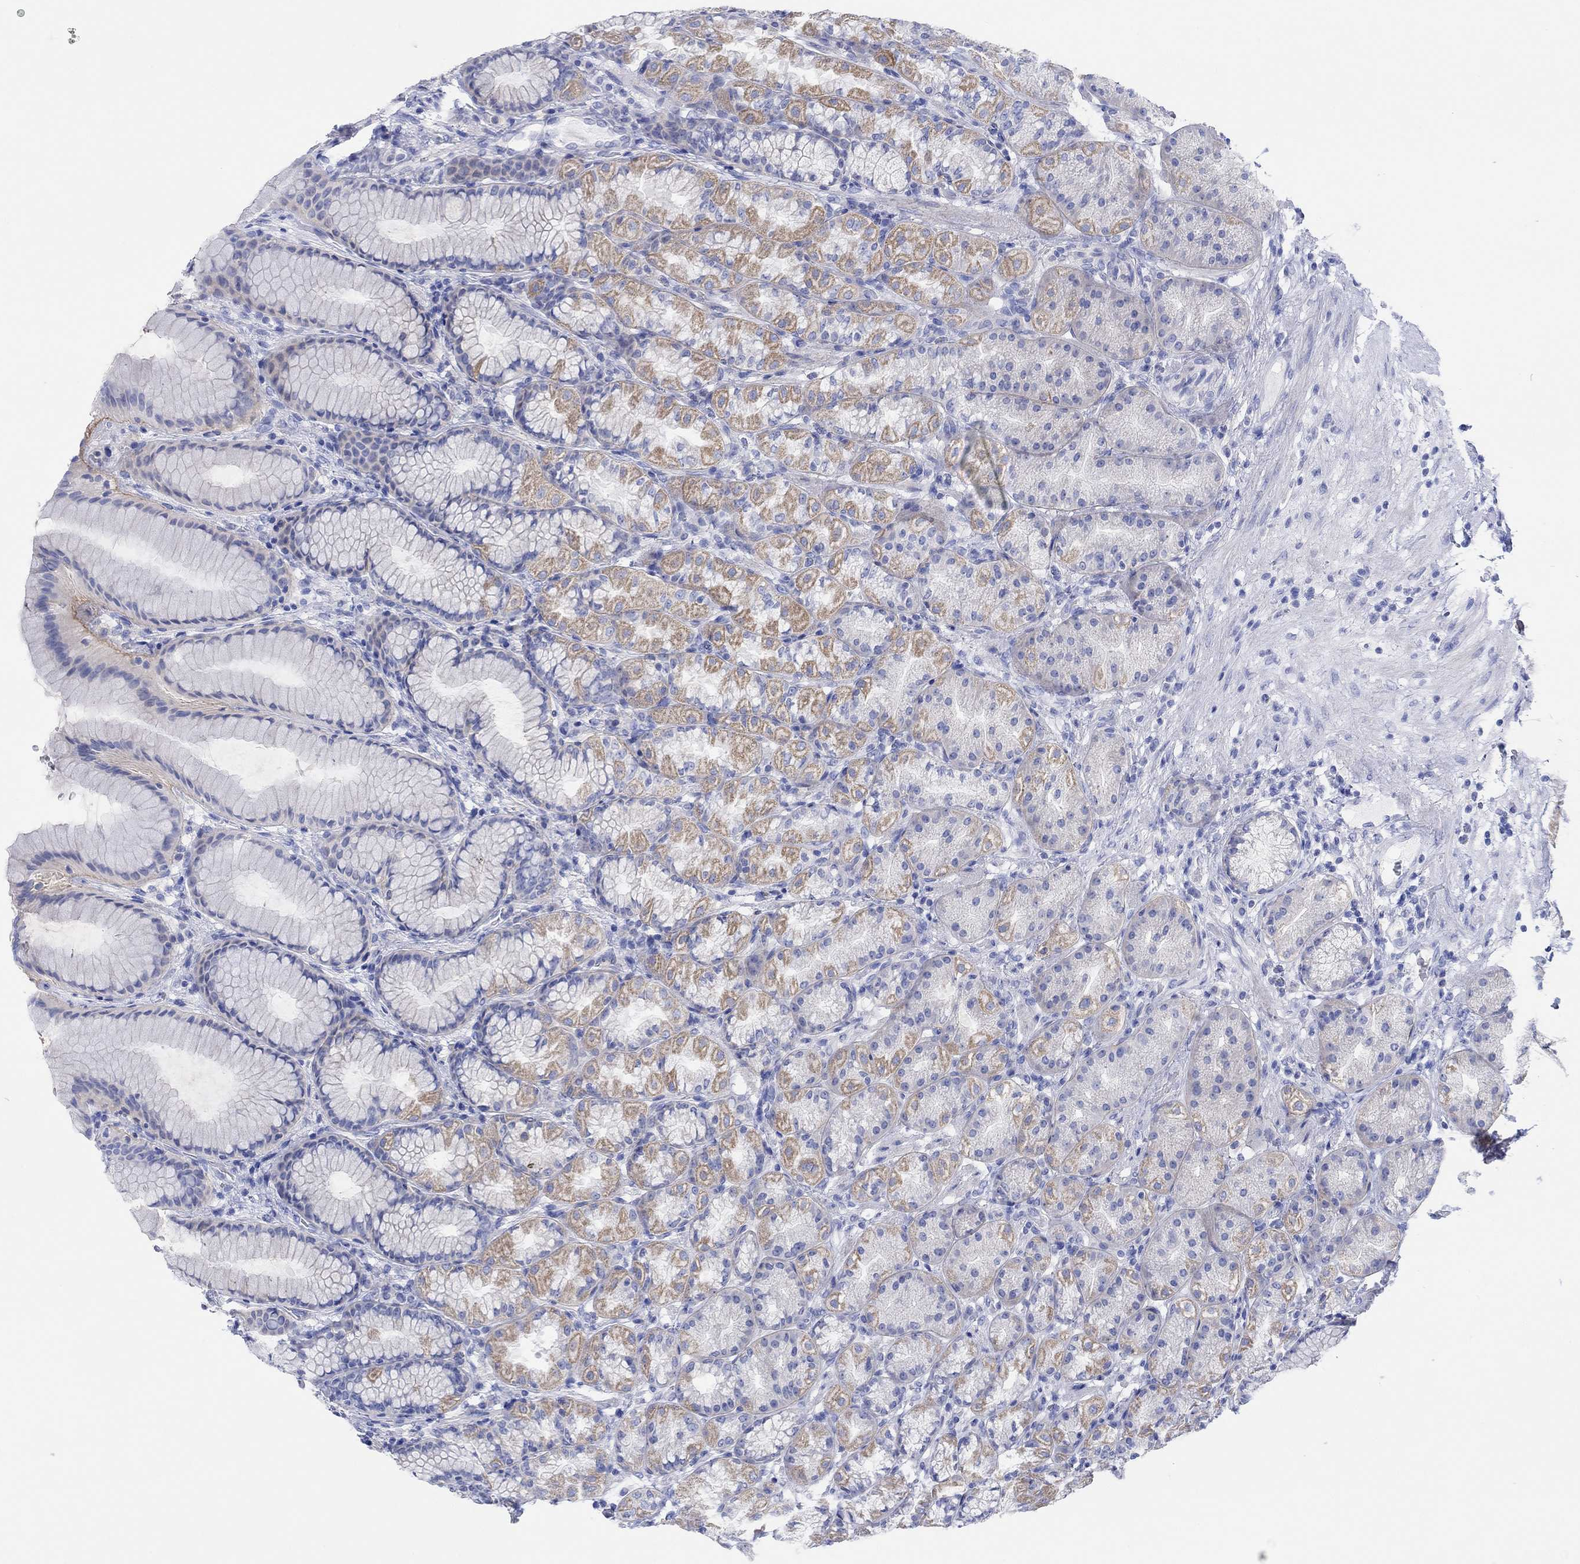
{"staining": {"intensity": "moderate", "quantity": "<25%", "location": "cytoplasmic/membranous"}, "tissue": "stomach", "cell_type": "Glandular cells", "image_type": "normal", "snomed": [{"axis": "morphology", "description": "Normal tissue, NOS"}, {"axis": "morphology", "description": "Adenocarcinoma, NOS"}, {"axis": "topography", "description": "Stomach"}], "caption": "Normal stomach shows moderate cytoplasmic/membranous expression in approximately <25% of glandular cells (Brightfield microscopy of DAB IHC at high magnification)..", "gene": "REEP6", "patient": {"sex": "female", "age": 79}}